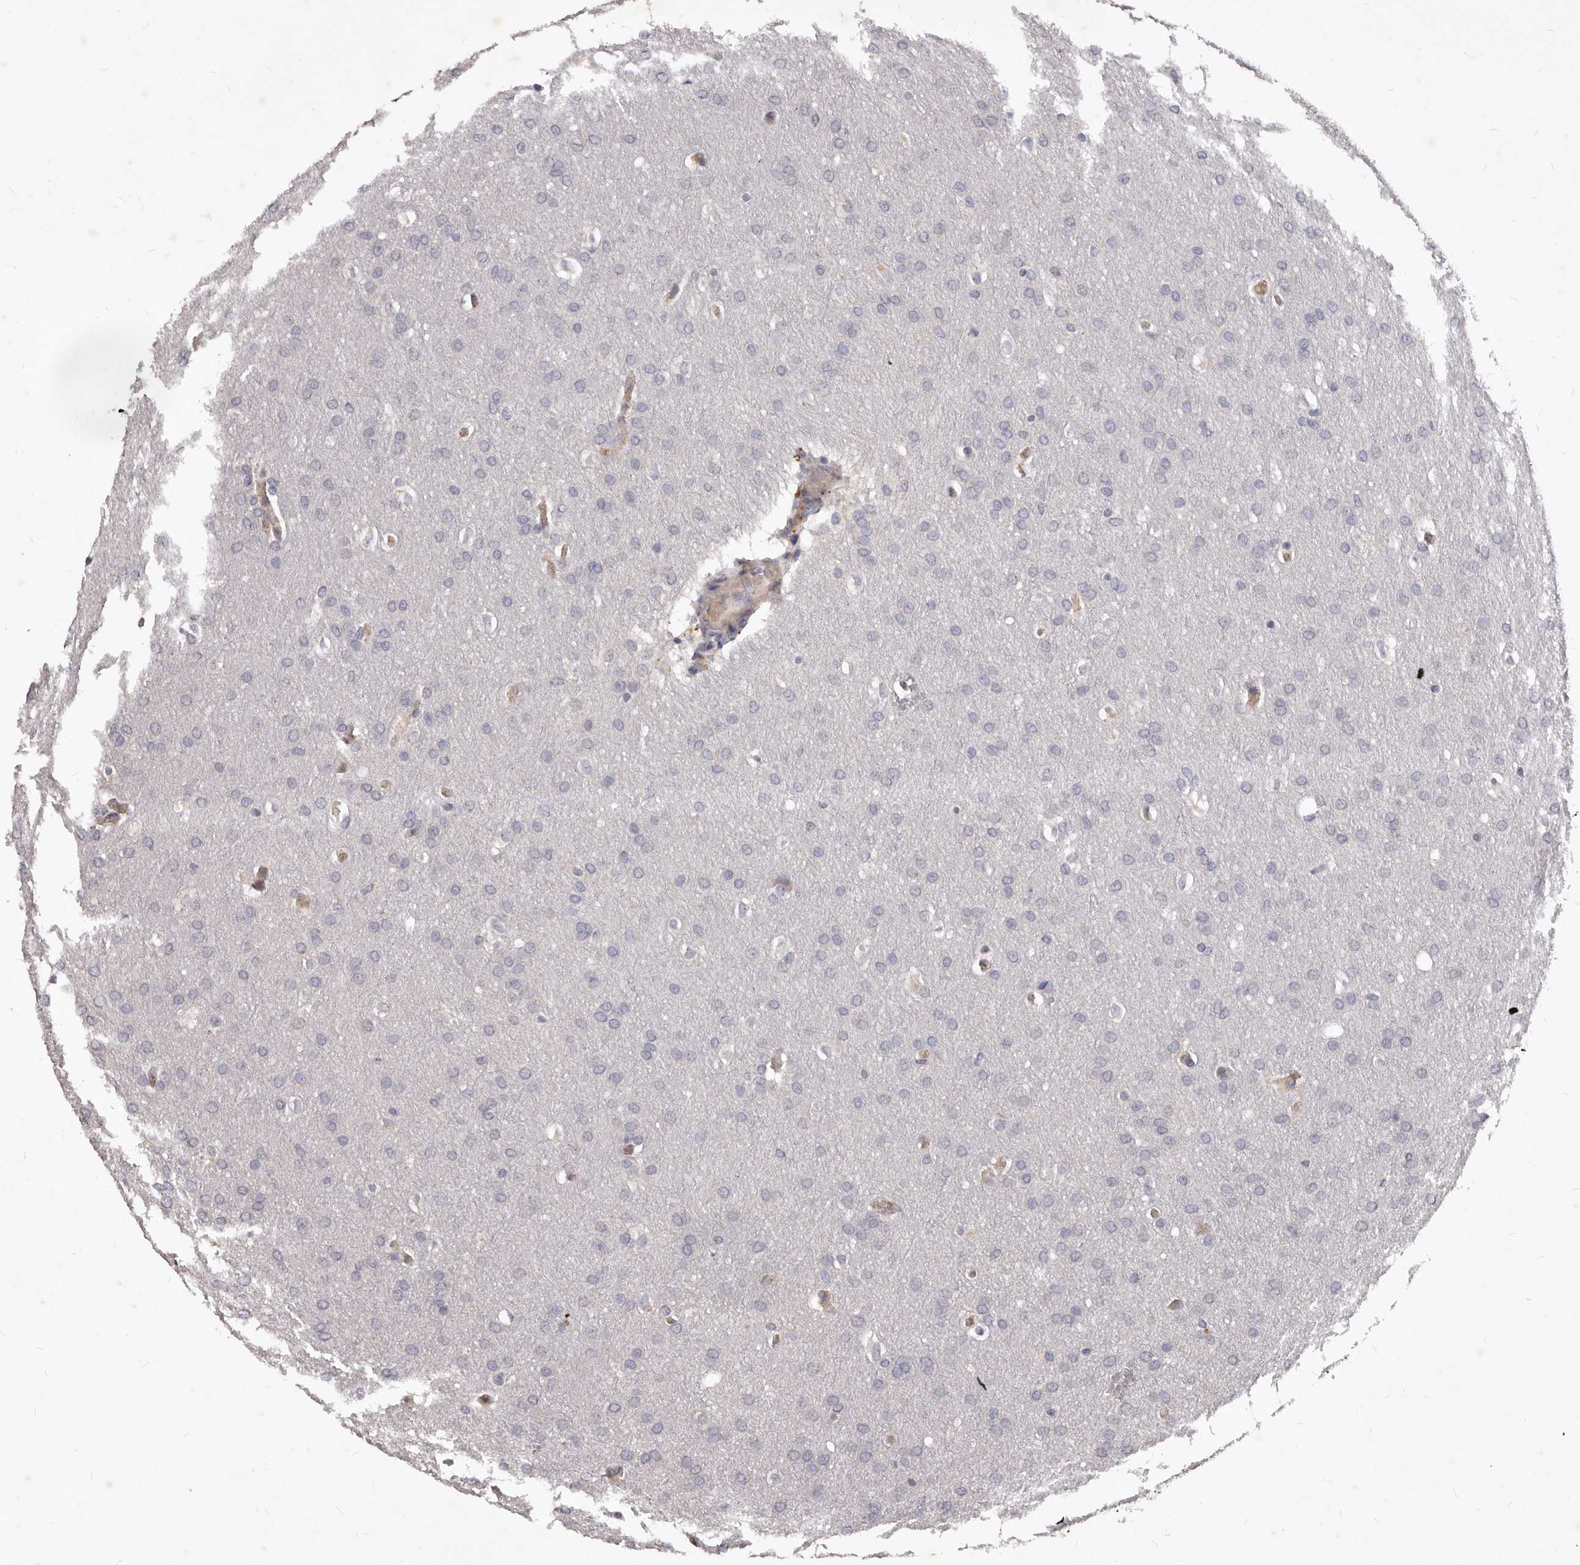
{"staining": {"intensity": "negative", "quantity": "none", "location": "none"}, "tissue": "glioma", "cell_type": "Tumor cells", "image_type": "cancer", "snomed": [{"axis": "morphology", "description": "Glioma, malignant, Low grade"}, {"axis": "topography", "description": "Brain"}], "caption": "Immunohistochemistry (IHC) micrograph of glioma stained for a protein (brown), which reveals no expression in tumor cells. (DAB (3,3'-diaminobenzidine) IHC with hematoxylin counter stain).", "gene": "GPRC5C", "patient": {"sex": "female", "age": 37}}